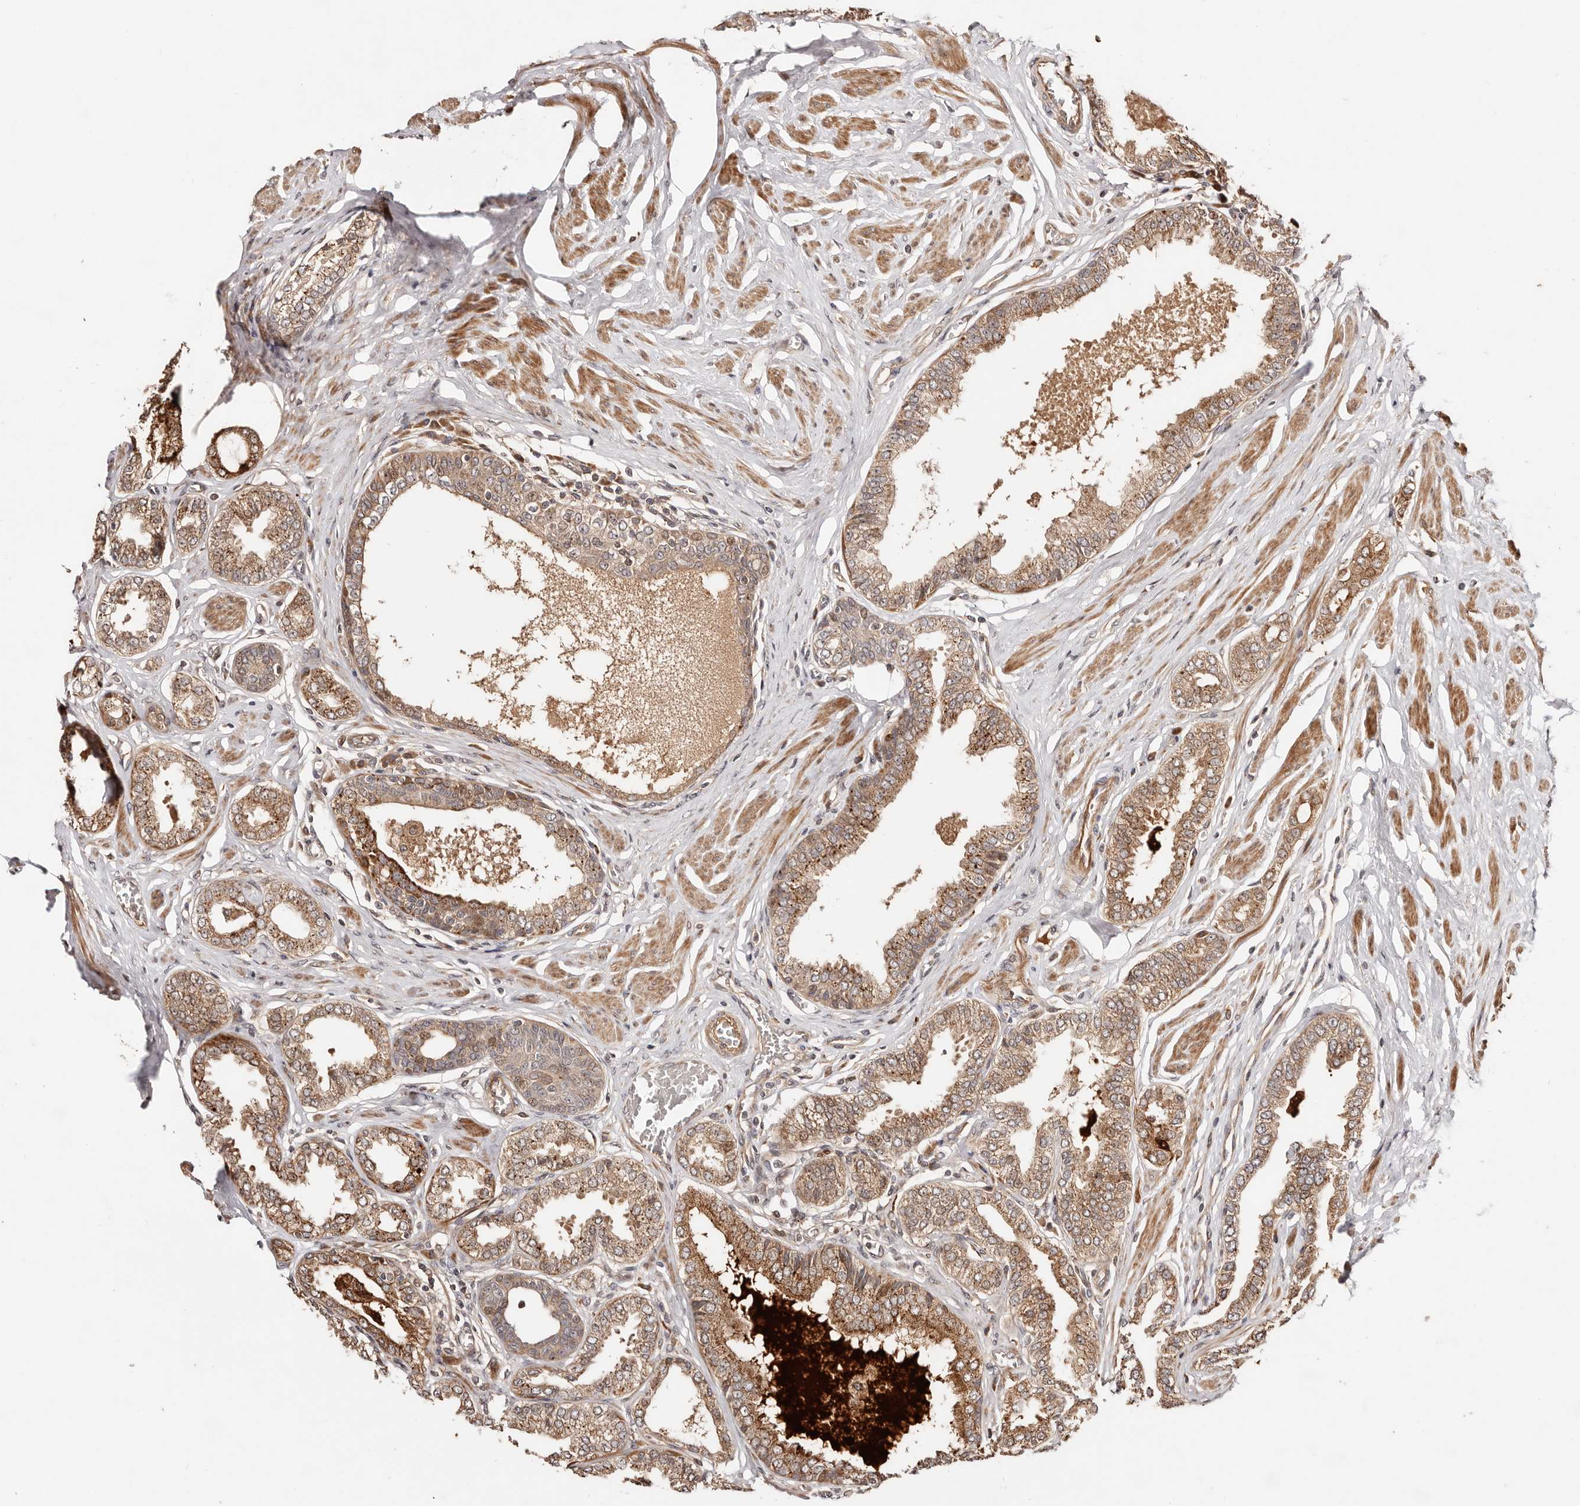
{"staining": {"intensity": "moderate", "quantity": ">75%", "location": "cytoplasmic/membranous"}, "tissue": "prostate cancer", "cell_type": "Tumor cells", "image_type": "cancer", "snomed": [{"axis": "morphology", "description": "Adenocarcinoma, Low grade"}, {"axis": "topography", "description": "Prostate"}], "caption": "Low-grade adenocarcinoma (prostate) stained for a protein (brown) demonstrates moderate cytoplasmic/membranous positive staining in approximately >75% of tumor cells.", "gene": "PTPN22", "patient": {"sex": "male", "age": 63}}